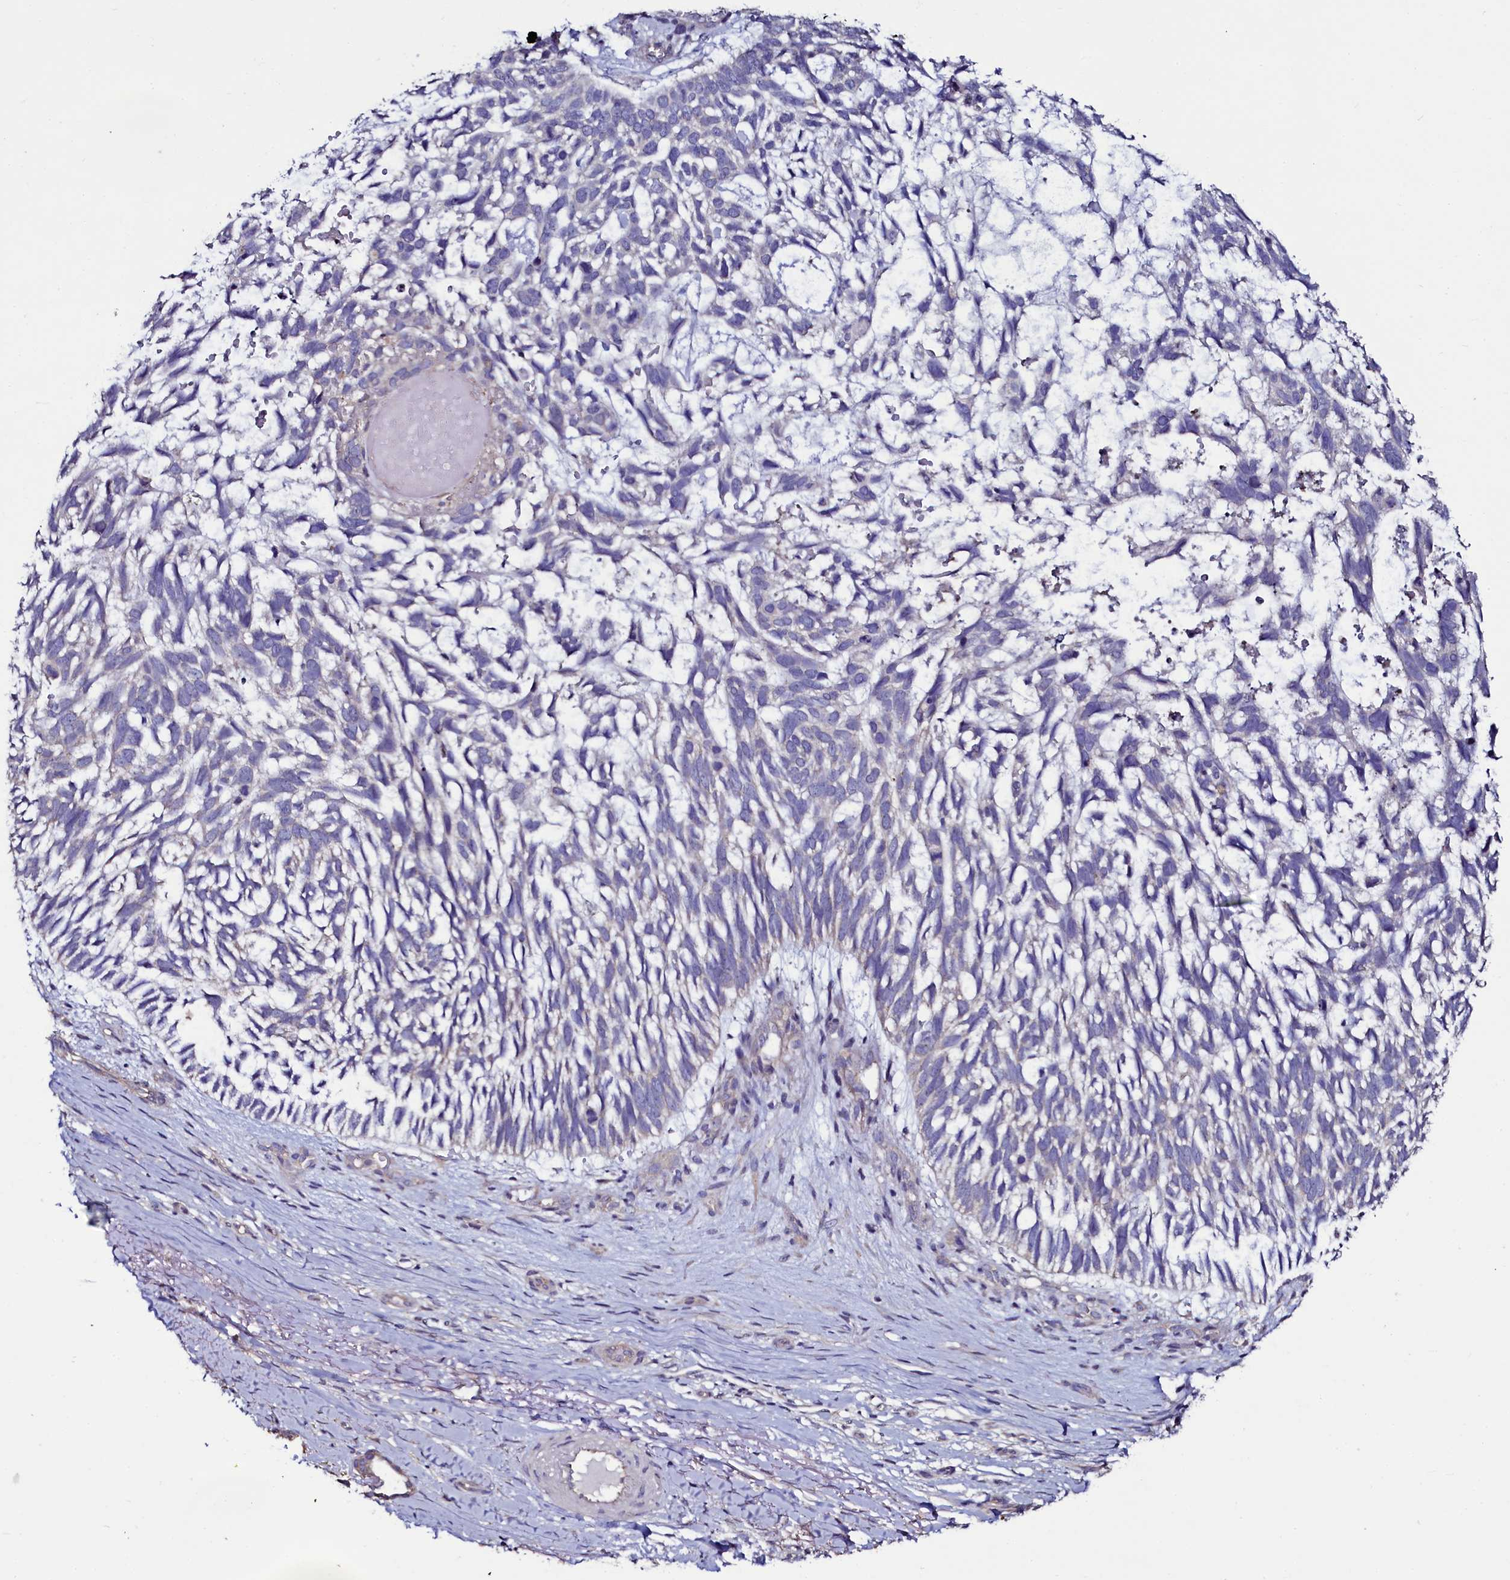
{"staining": {"intensity": "negative", "quantity": "none", "location": "none"}, "tissue": "skin cancer", "cell_type": "Tumor cells", "image_type": "cancer", "snomed": [{"axis": "morphology", "description": "Basal cell carcinoma"}, {"axis": "topography", "description": "Skin"}], "caption": "Basal cell carcinoma (skin) was stained to show a protein in brown. There is no significant expression in tumor cells.", "gene": "USPL1", "patient": {"sex": "male", "age": 88}}